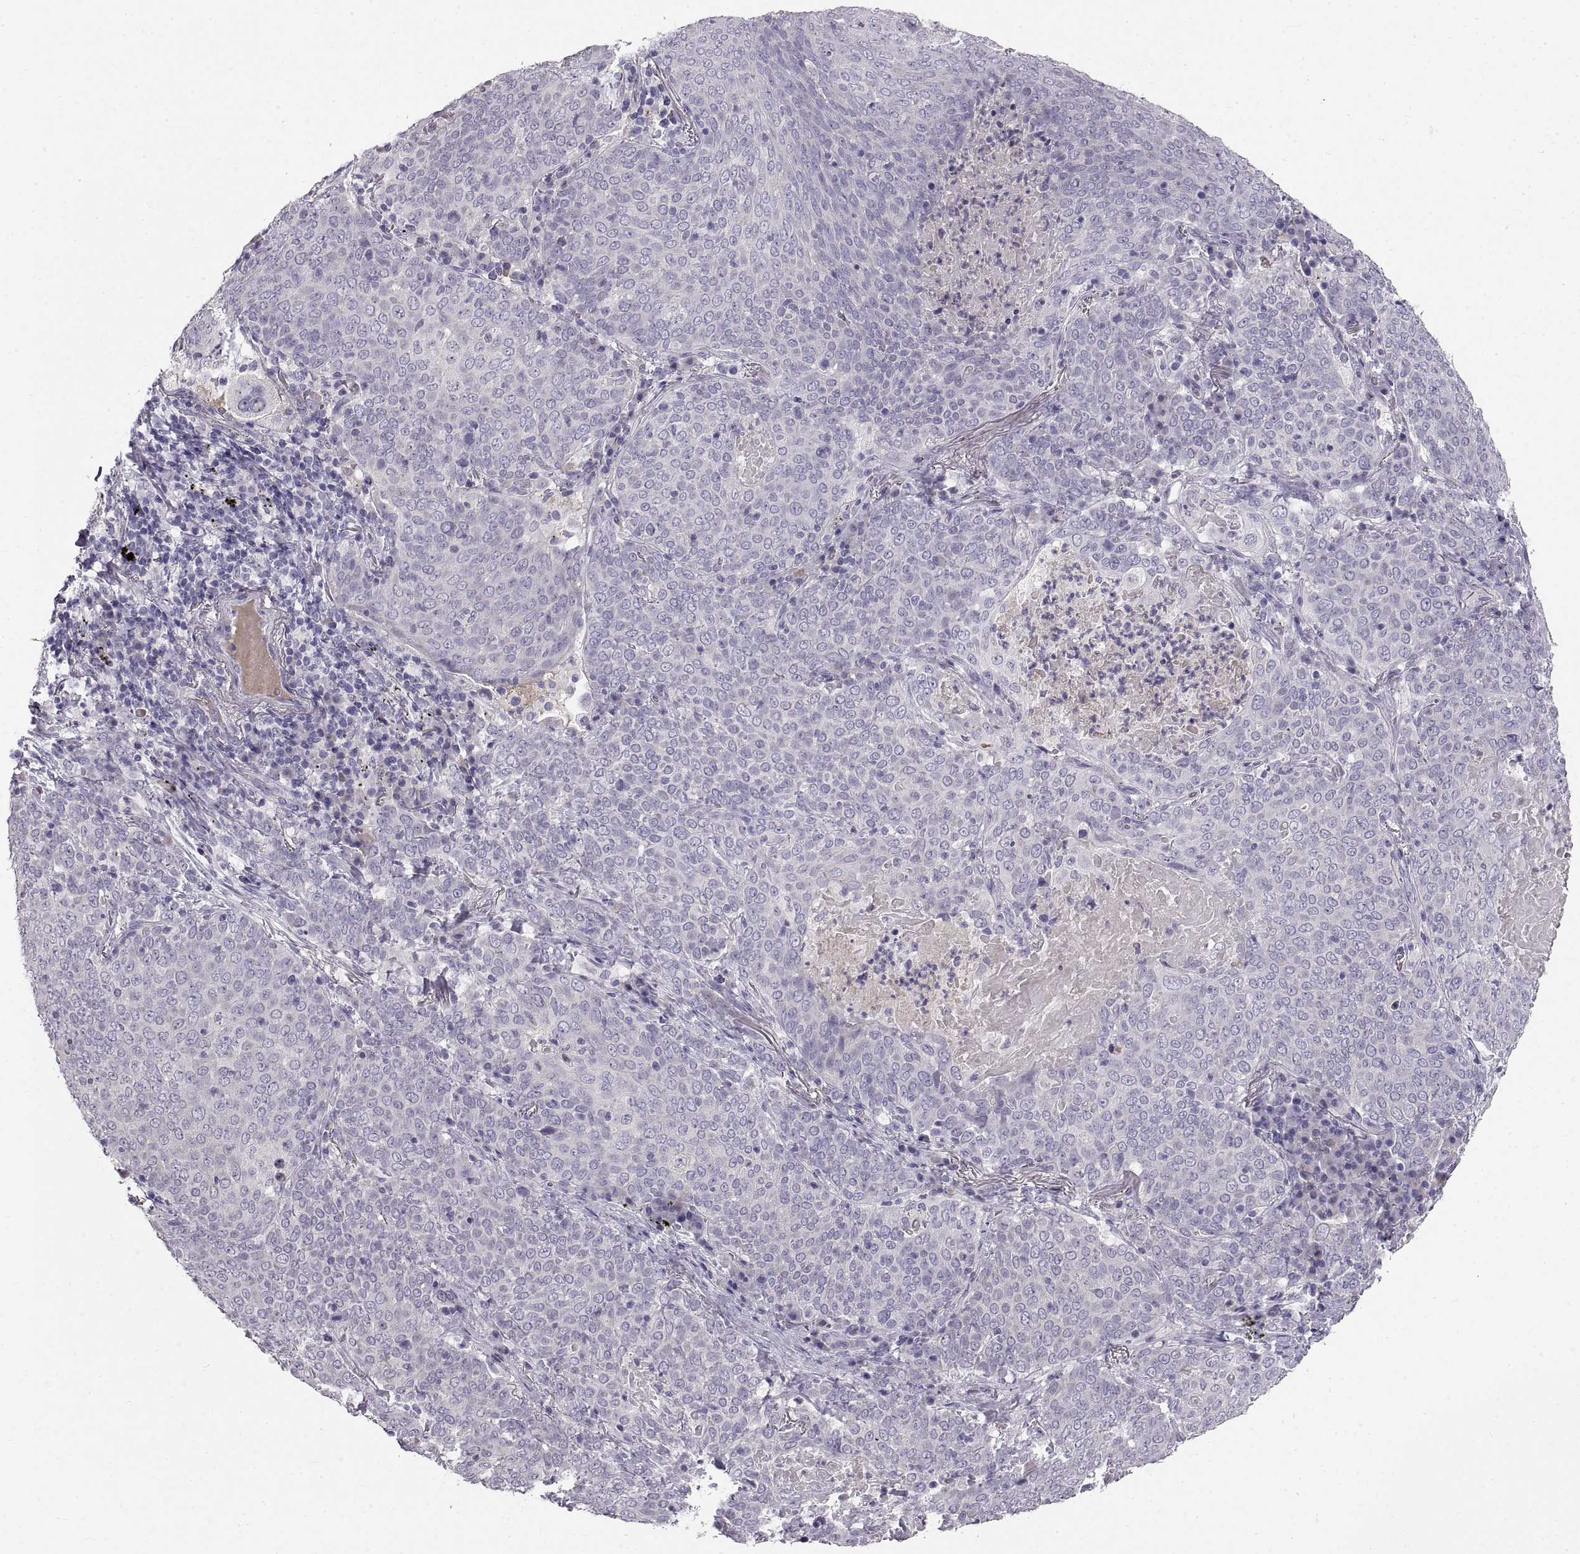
{"staining": {"intensity": "negative", "quantity": "none", "location": "none"}, "tissue": "lung cancer", "cell_type": "Tumor cells", "image_type": "cancer", "snomed": [{"axis": "morphology", "description": "Squamous cell carcinoma, NOS"}, {"axis": "topography", "description": "Lung"}], "caption": "A photomicrograph of human squamous cell carcinoma (lung) is negative for staining in tumor cells.", "gene": "ADAM32", "patient": {"sex": "male", "age": 82}}